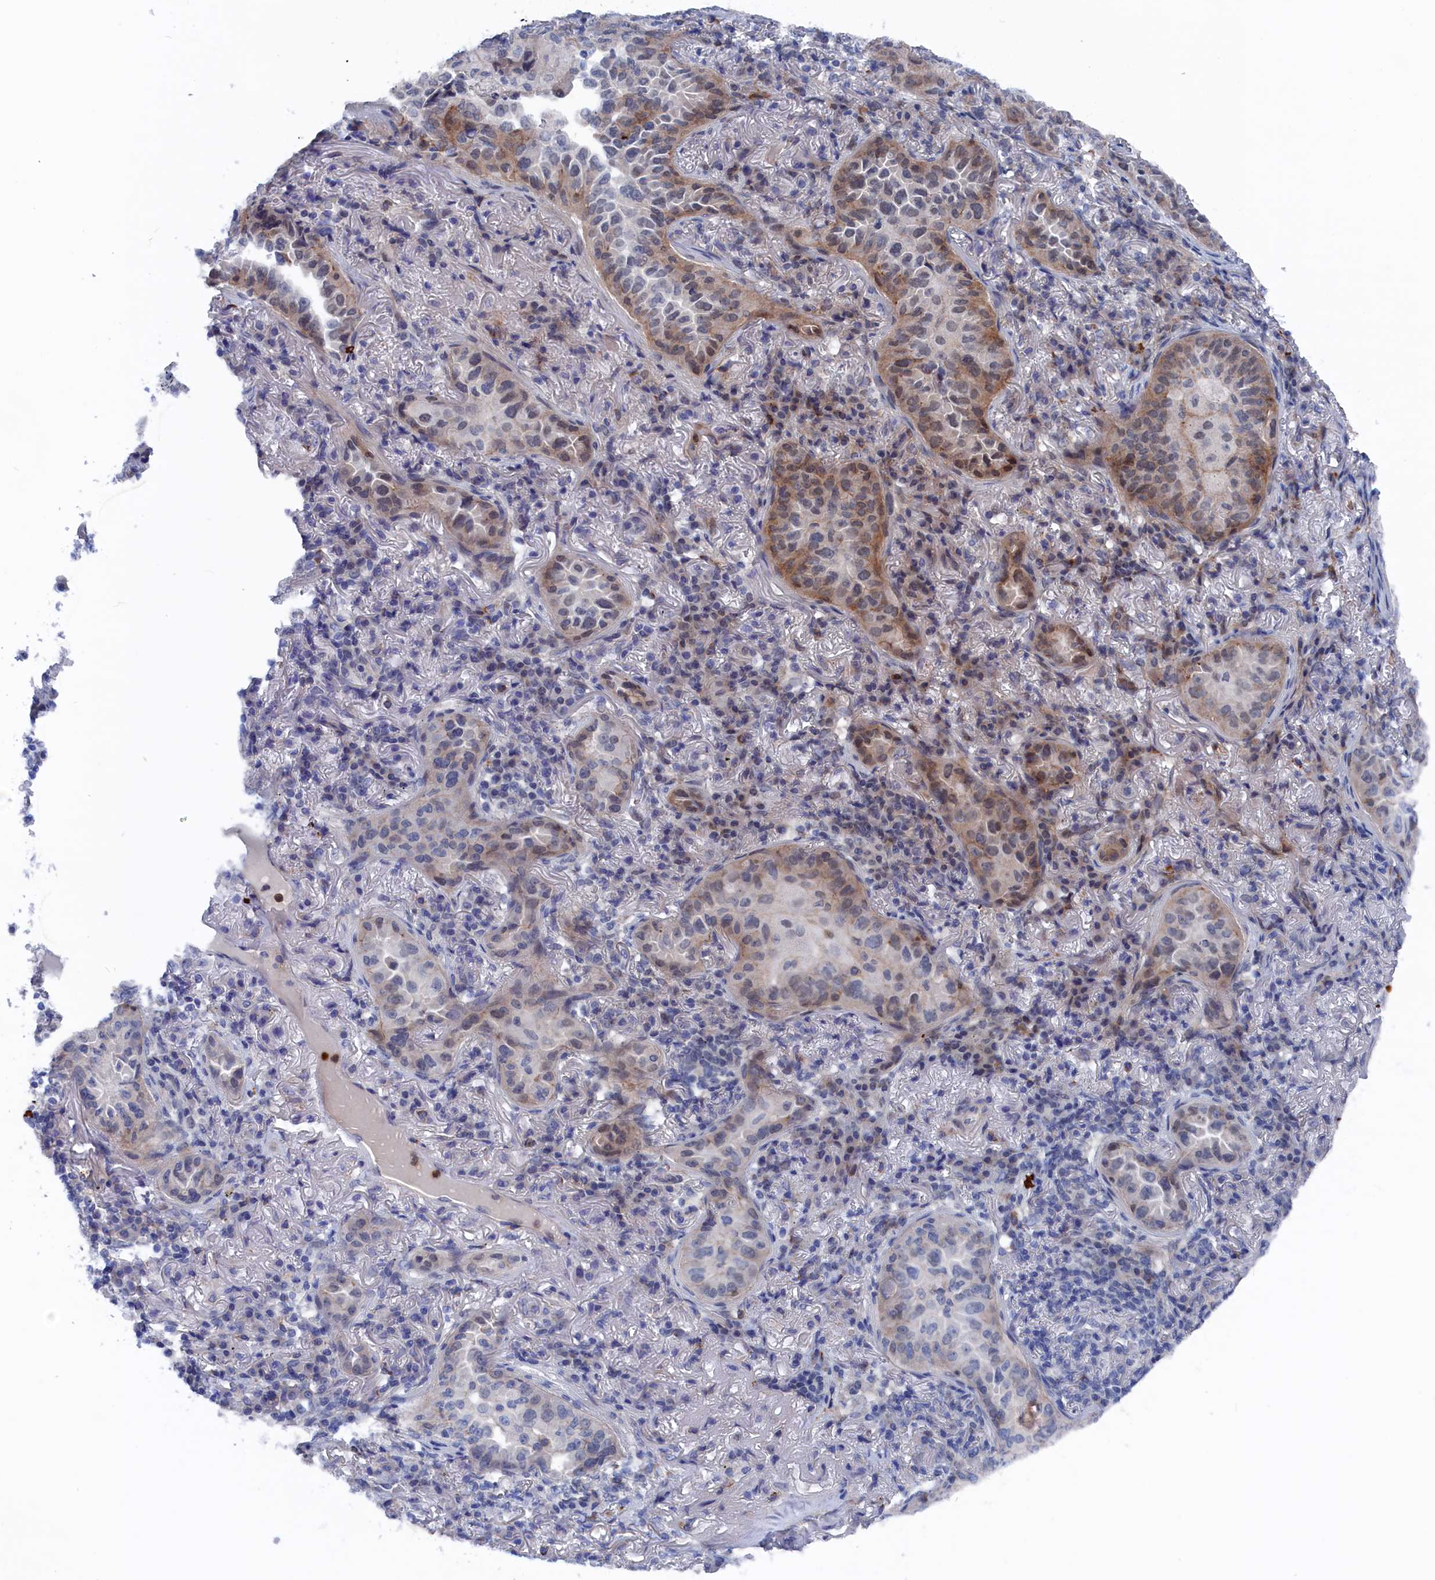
{"staining": {"intensity": "weak", "quantity": "25%-75%", "location": "cytoplasmic/membranous"}, "tissue": "lung cancer", "cell_type": "Tumor cells", "image_type": "cancer", "snomed": [{"axis": "morphology", "description": "Adenocarcinoma, NOS"}, {"axis": "topography", "description": "Lung"}], "caption": "Lung cancer (adenocarcinoma) was stained to show a protein in brown. There is low levels of weak cytoplasmic/membranous positivity in about 25%-75% of tumor cells.", "gene": "MARCHF3", "patient": {"sex": "female", "age": 69}}